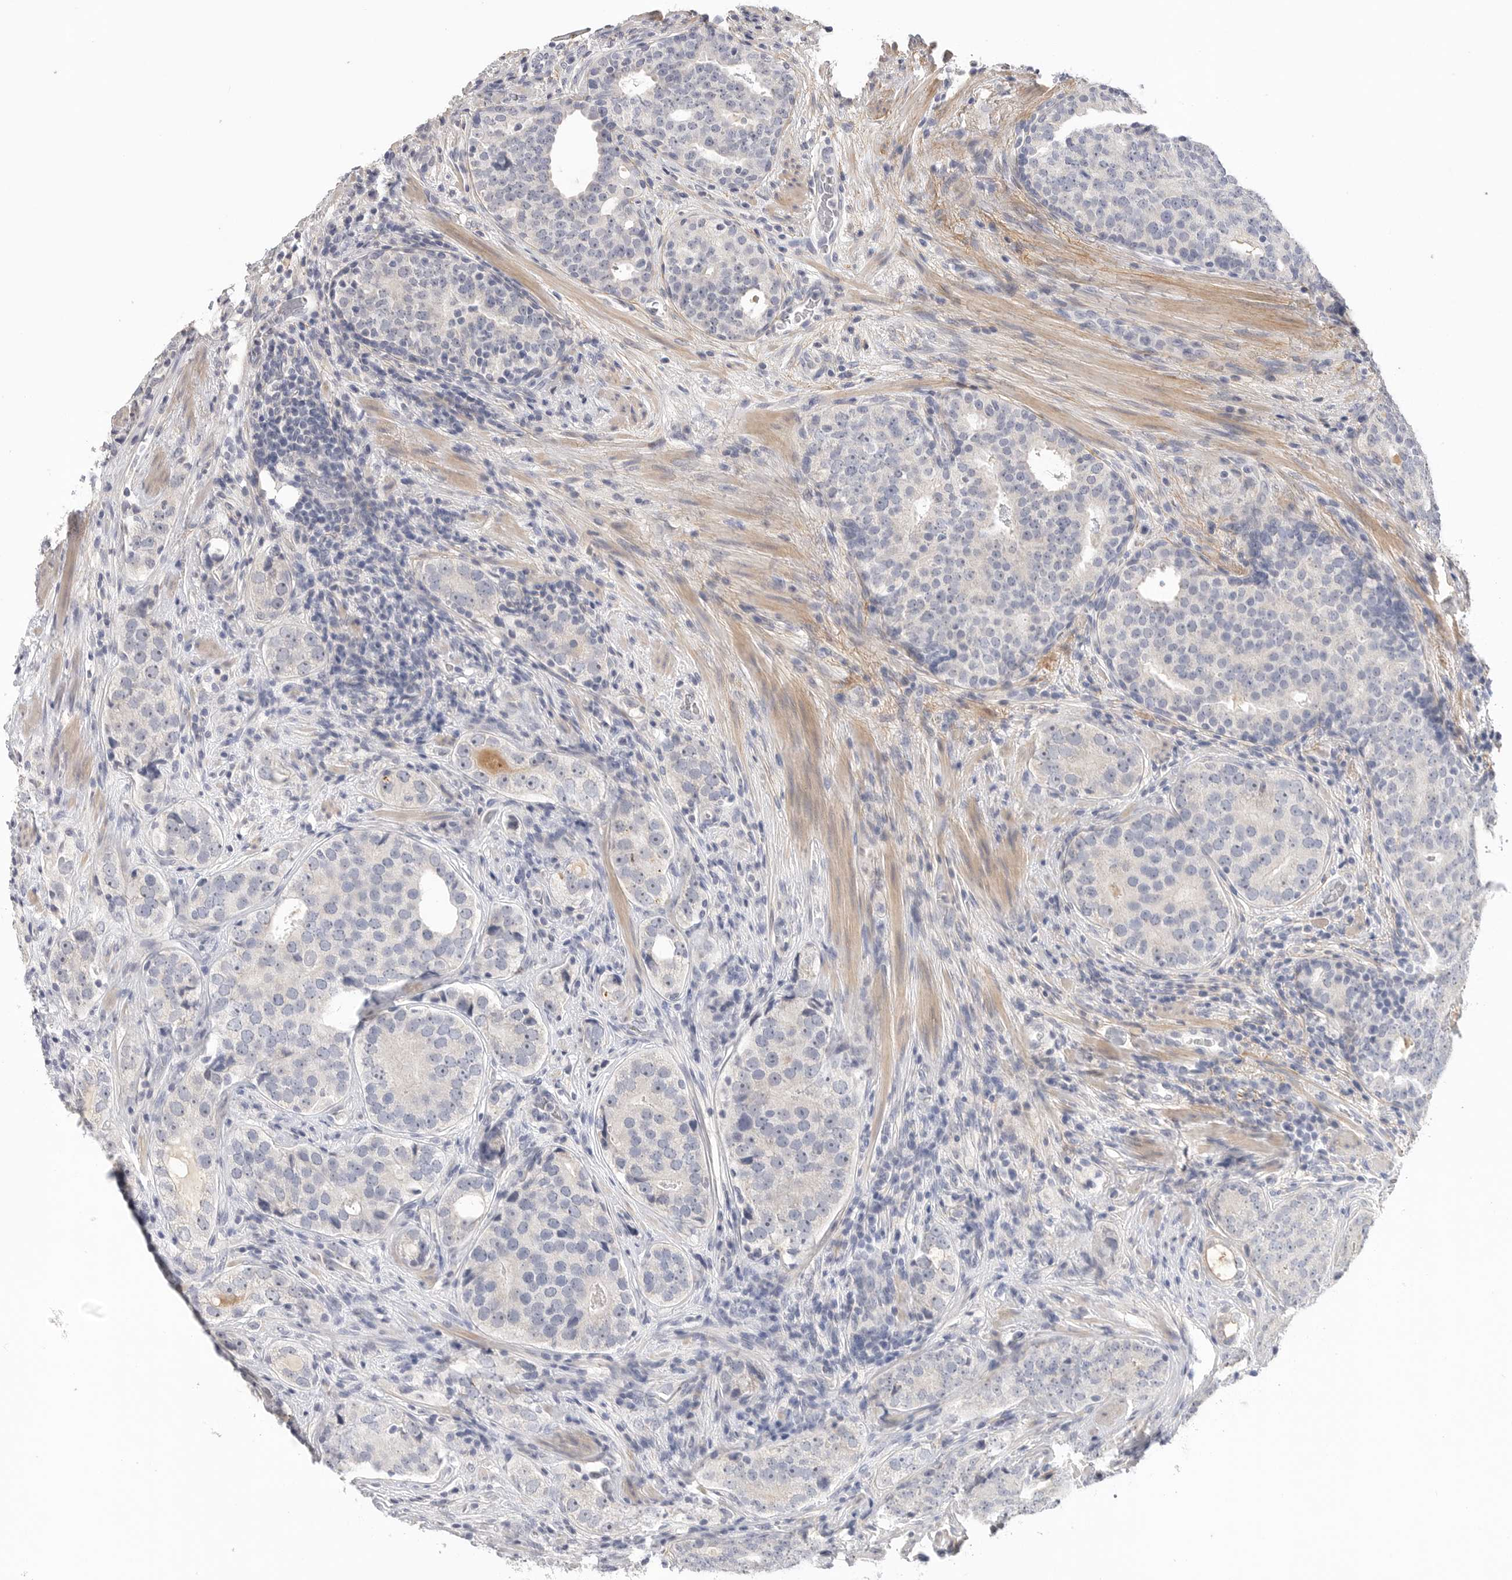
{"staining": {"intensity": "negative", "quantity": "none", "location": "none"}, "tissue": "prostate cancer", "cell_type": "Tumor cells", "image_type": "cancer", "snomed": [{"axis": "morphology", "description": "Adenocarcinoma, High grade"}, {"axis": "topography", "description": "Prostate"}], "caption": "This image is of prostate cancer stained with immunohistochemistry to label a protein in brown with the nuclei are counter-stained blue. There is no expression in tumor cells.", "gene": "FBN2", "patient": {"sex": "male", "age": 56}}